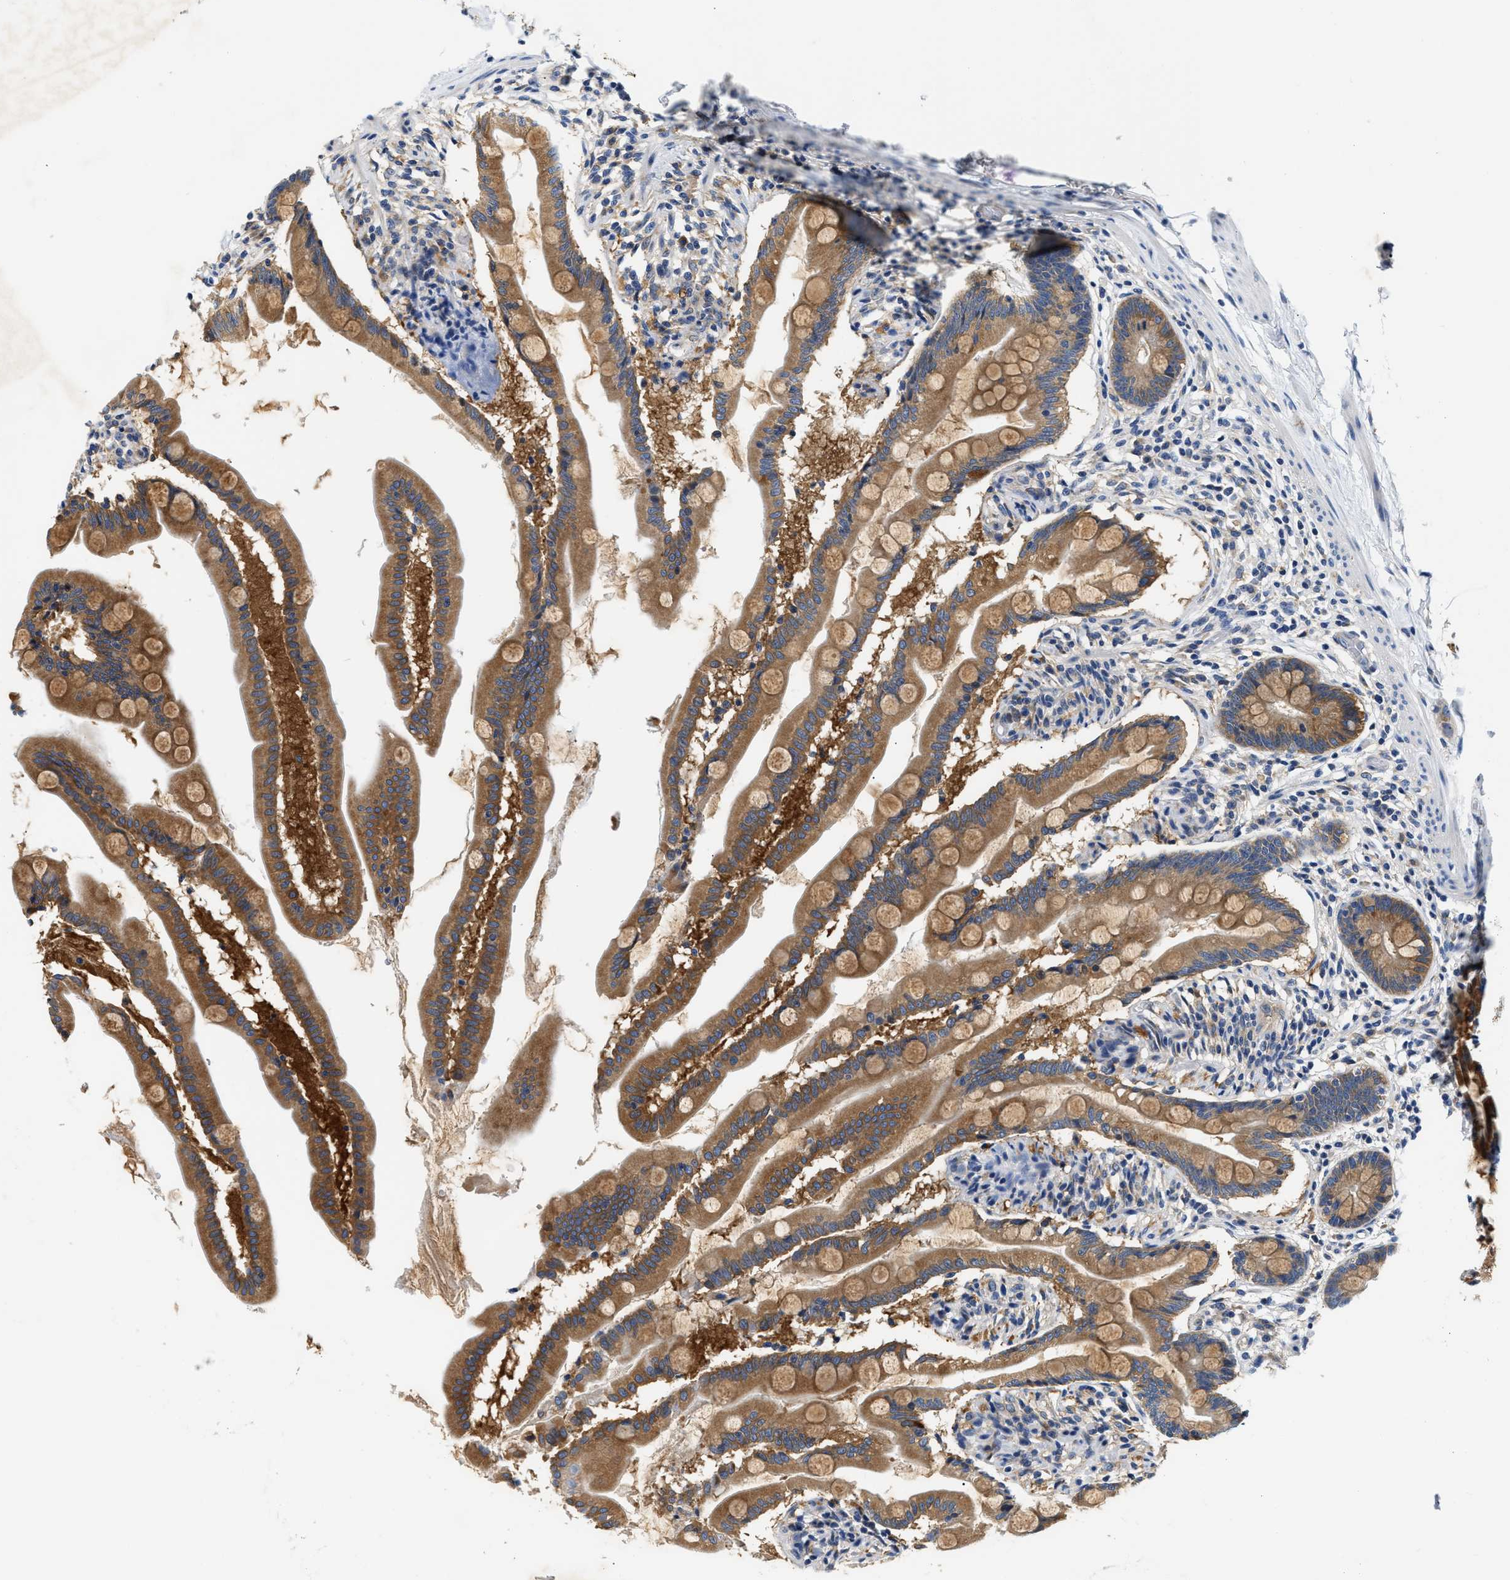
{"staining": {"intensity": "strong", "quantity": ">75%", "location": "cytoplasmic/membranous"}, "tissue": "small intestine", "cell_type": "Glandular cells", "image_type": "normal", "snomed": [{"axis": "morphology", "description": "Normal tissue, NOS"}, {"axis": "topography", "description": "Small intestine"}], "caption": "An immunohistochemistry image of benign tissue is shown. Protein staining in brown highlights strong cytoplasmic/membranous positivity in small intestine within glandular cells.", "gene": "FAM185A", "patient": {"sex": "female", "age": 56}}